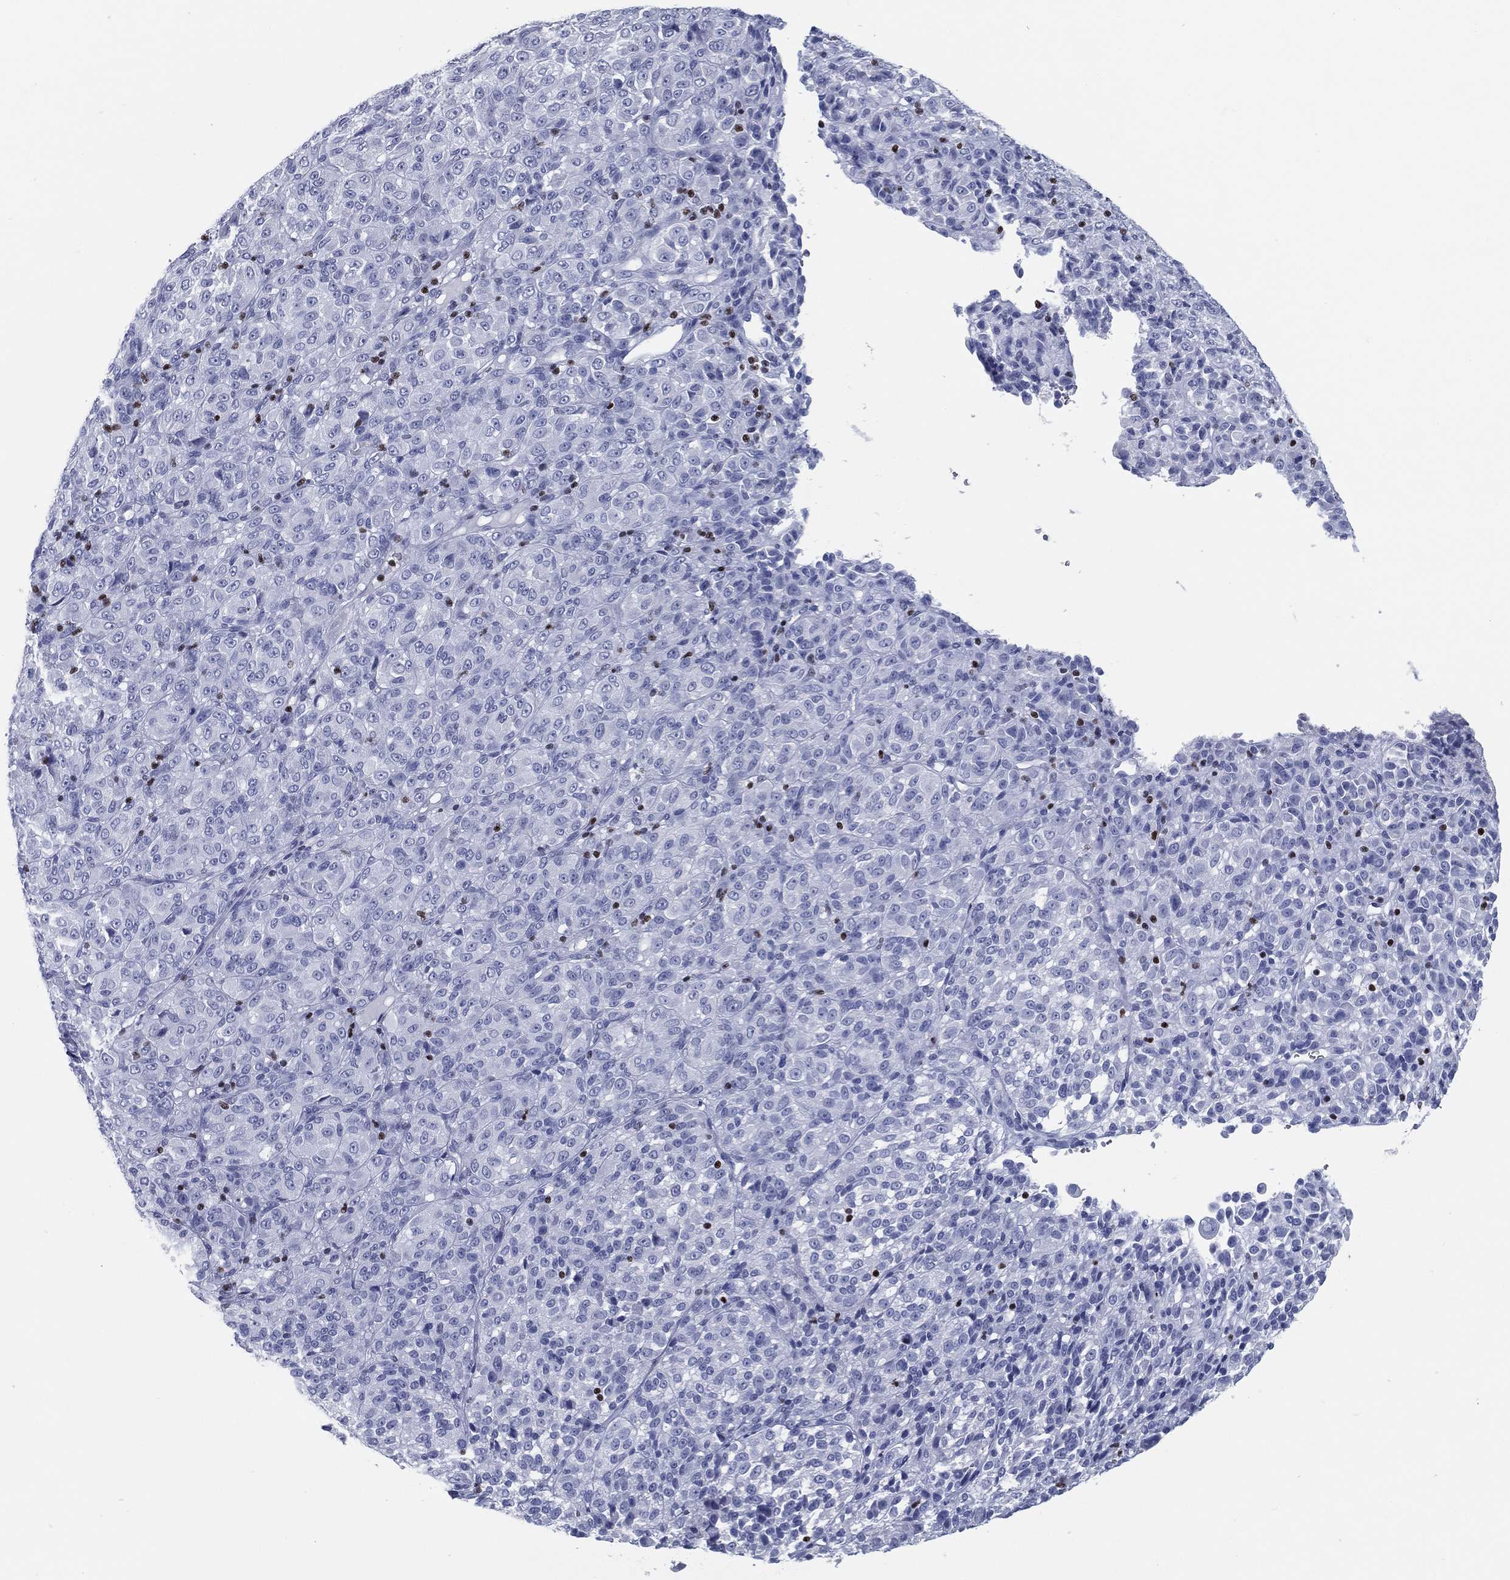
{"staining": {"intensity": "negative", "quantity": "none", "location": "none"}, "tissue": "melanoma", "cell_type": "Tumor cells", "image_type": "cancer", "snomed": [{"axis": "morphology", "description": "Malignant melanoma, Metastatic site"}, {"axis": "topography", "description": "Brain"}], "caption": "DAB (3,3'-diaminobenzidine) immunohistochemical staining of human melanoma reveals no significant expression in tumor cells.", "gene": "PYHIN1", "patient": {"sex": "female", "age": 56}}